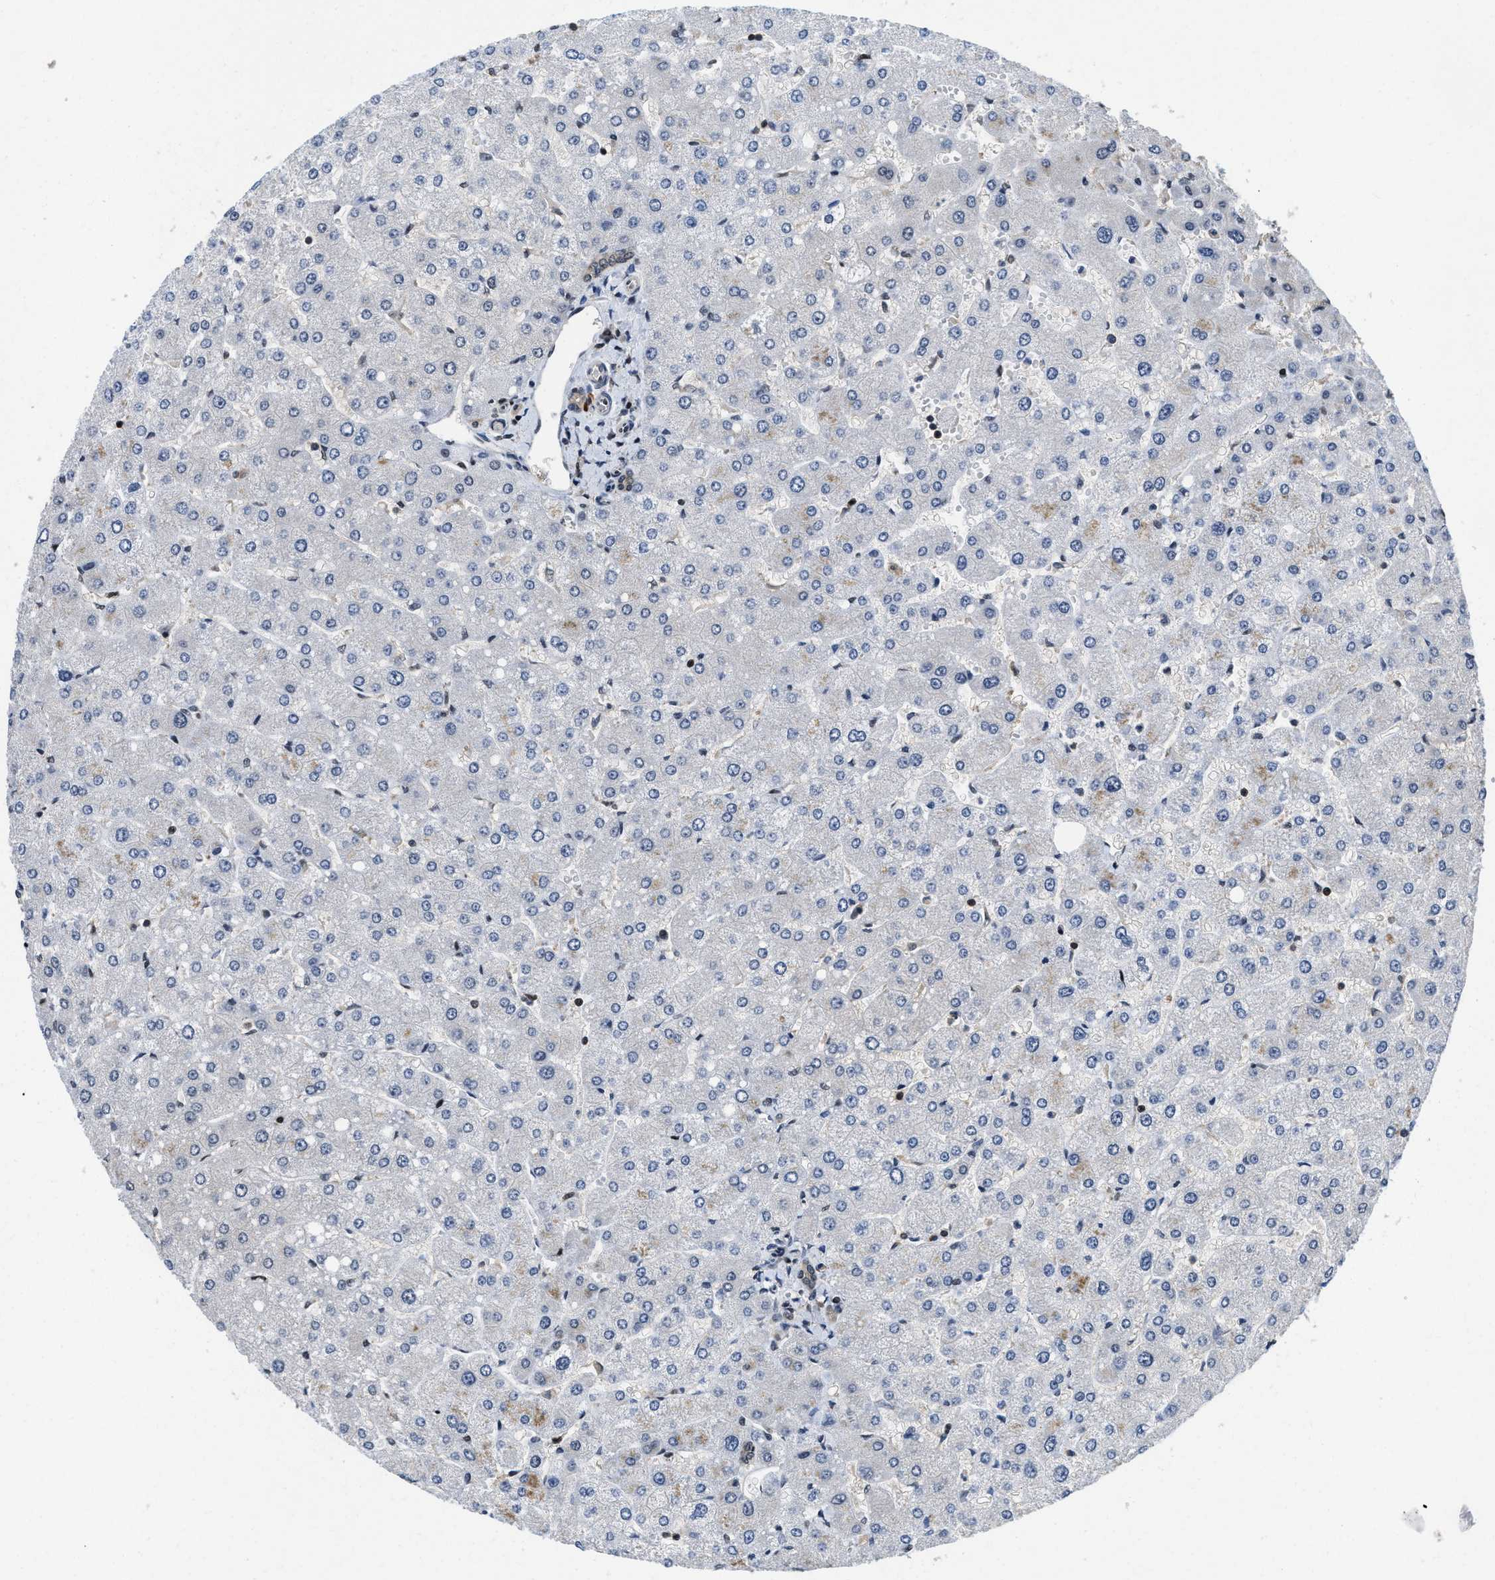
{"staining": {"intensity": "weak", "quantity": "25%-75%", "location": "cytoplasmic/membranous,nuclear"}, "tissue": "liver", "cell_type": "Cholangiocytes", "image_type": "normal", "snomed": [{"axis": "morphology", "description": "Normal tissue, NOS"}, {"axis": "topography", "description": "Liver"}], "caption": "Protein staining exhibits weak cytoplasmic/membranous,nuclear staining in approximately 25%-75% of cholangiocytes in normal liver. Nuclei are stained in blue.", "gene": "SAFB", "patient": {"sex": "male", "age": 55}}